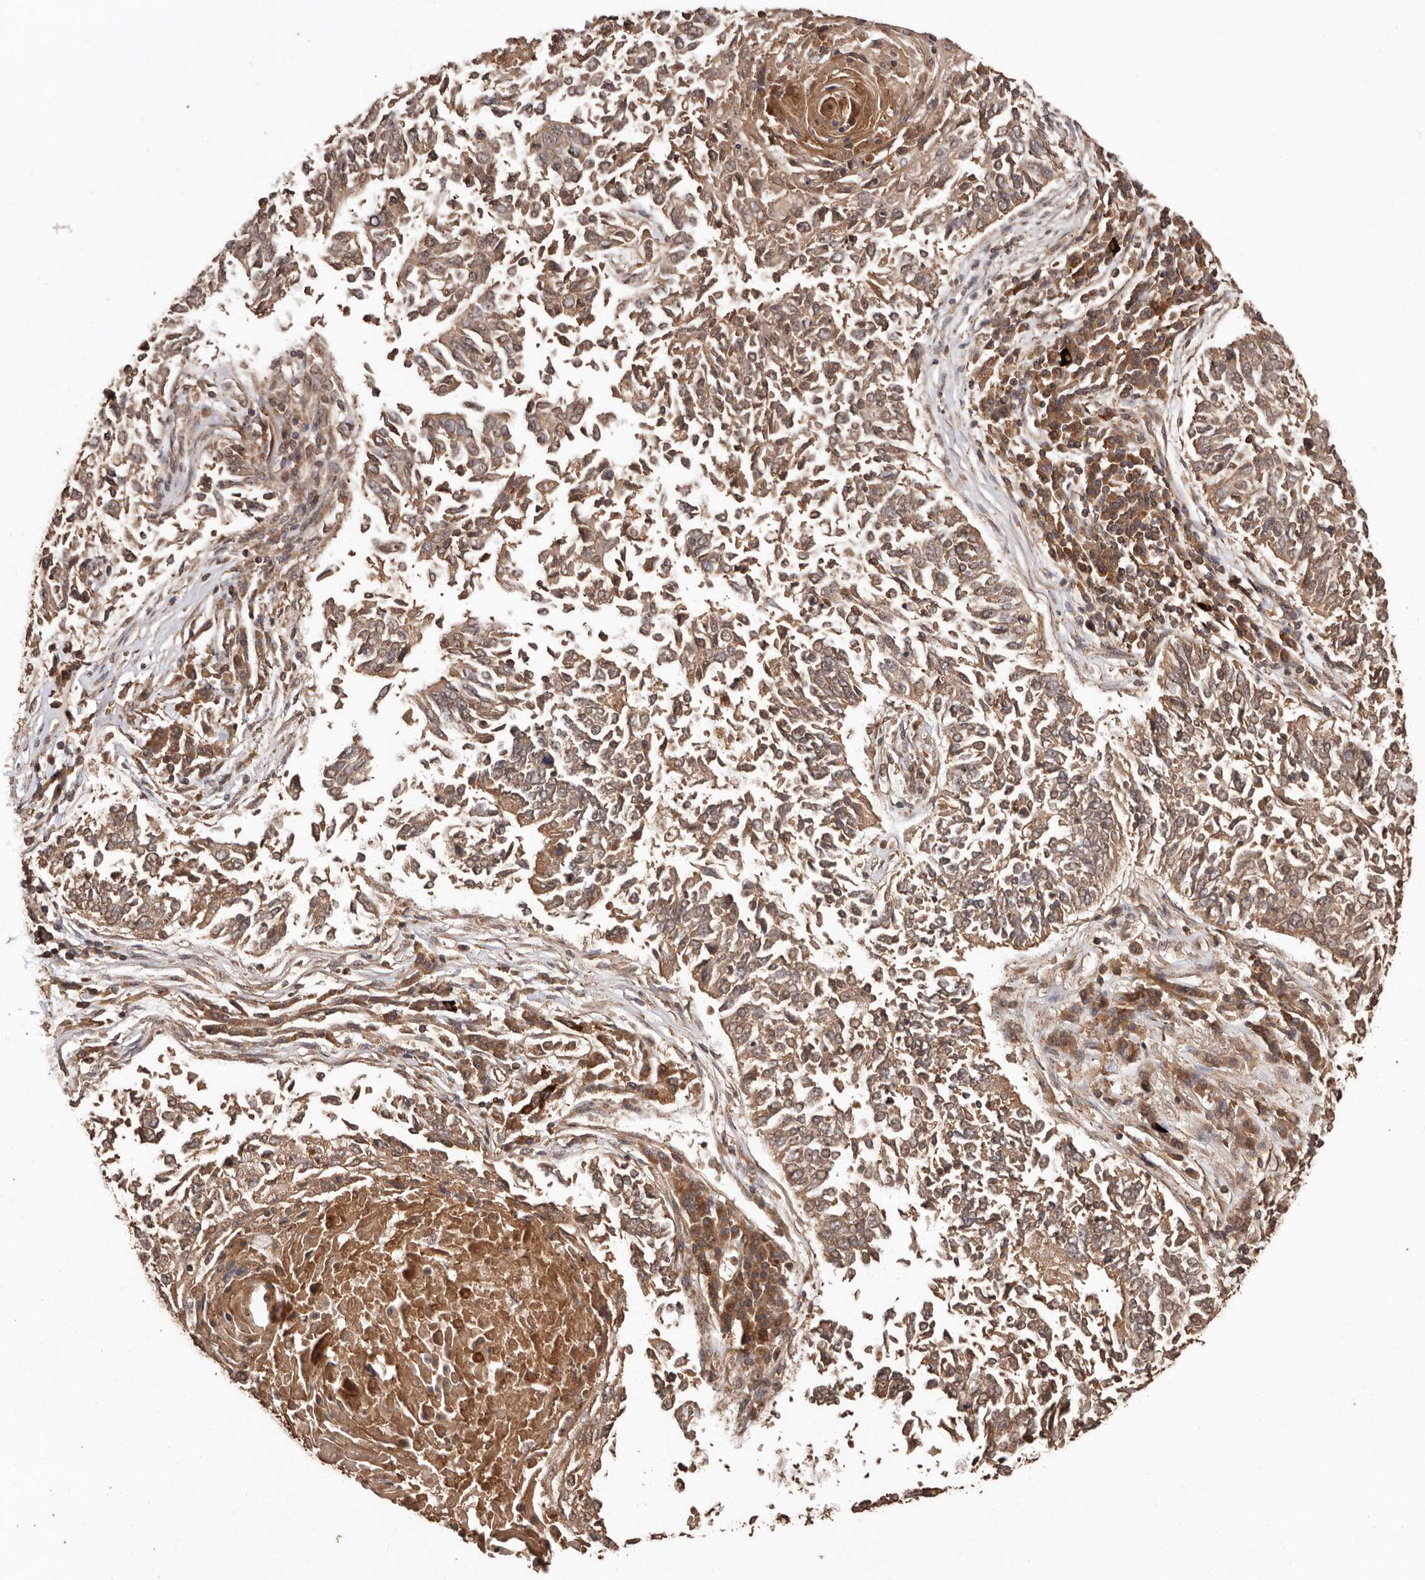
{"staining": {"intensity": "weak", "quantity": ">75%", "location": "cytoplasmic/membranous"}, "tissue": "lung cancer", "cell_type": "Tumor cells", "image_type": "cancer", "snomed": [{"axis": "morphology", "description": "Normal tissue, NOS"}, {"axis": "morphology", "description": "Squamous cell carcinoma, NOS"}, {"axis": "topography", "description": "Cartilage tissue"}, {"axis": "topography", "description": "Bronchus"}, {"axis": "topography", "description": "Lung"}, {"axis": "topography", "description": "Peripheral nerve tissue"}], "caption": "Lung squamous cell carcinoma stained for a protein (brown) demonstrates weak cytoplasmic/membranous positive positivity in about >75% of tumor cells.", "gene": "RWDD1", "patient": {"sex": "female", "age": 49}}